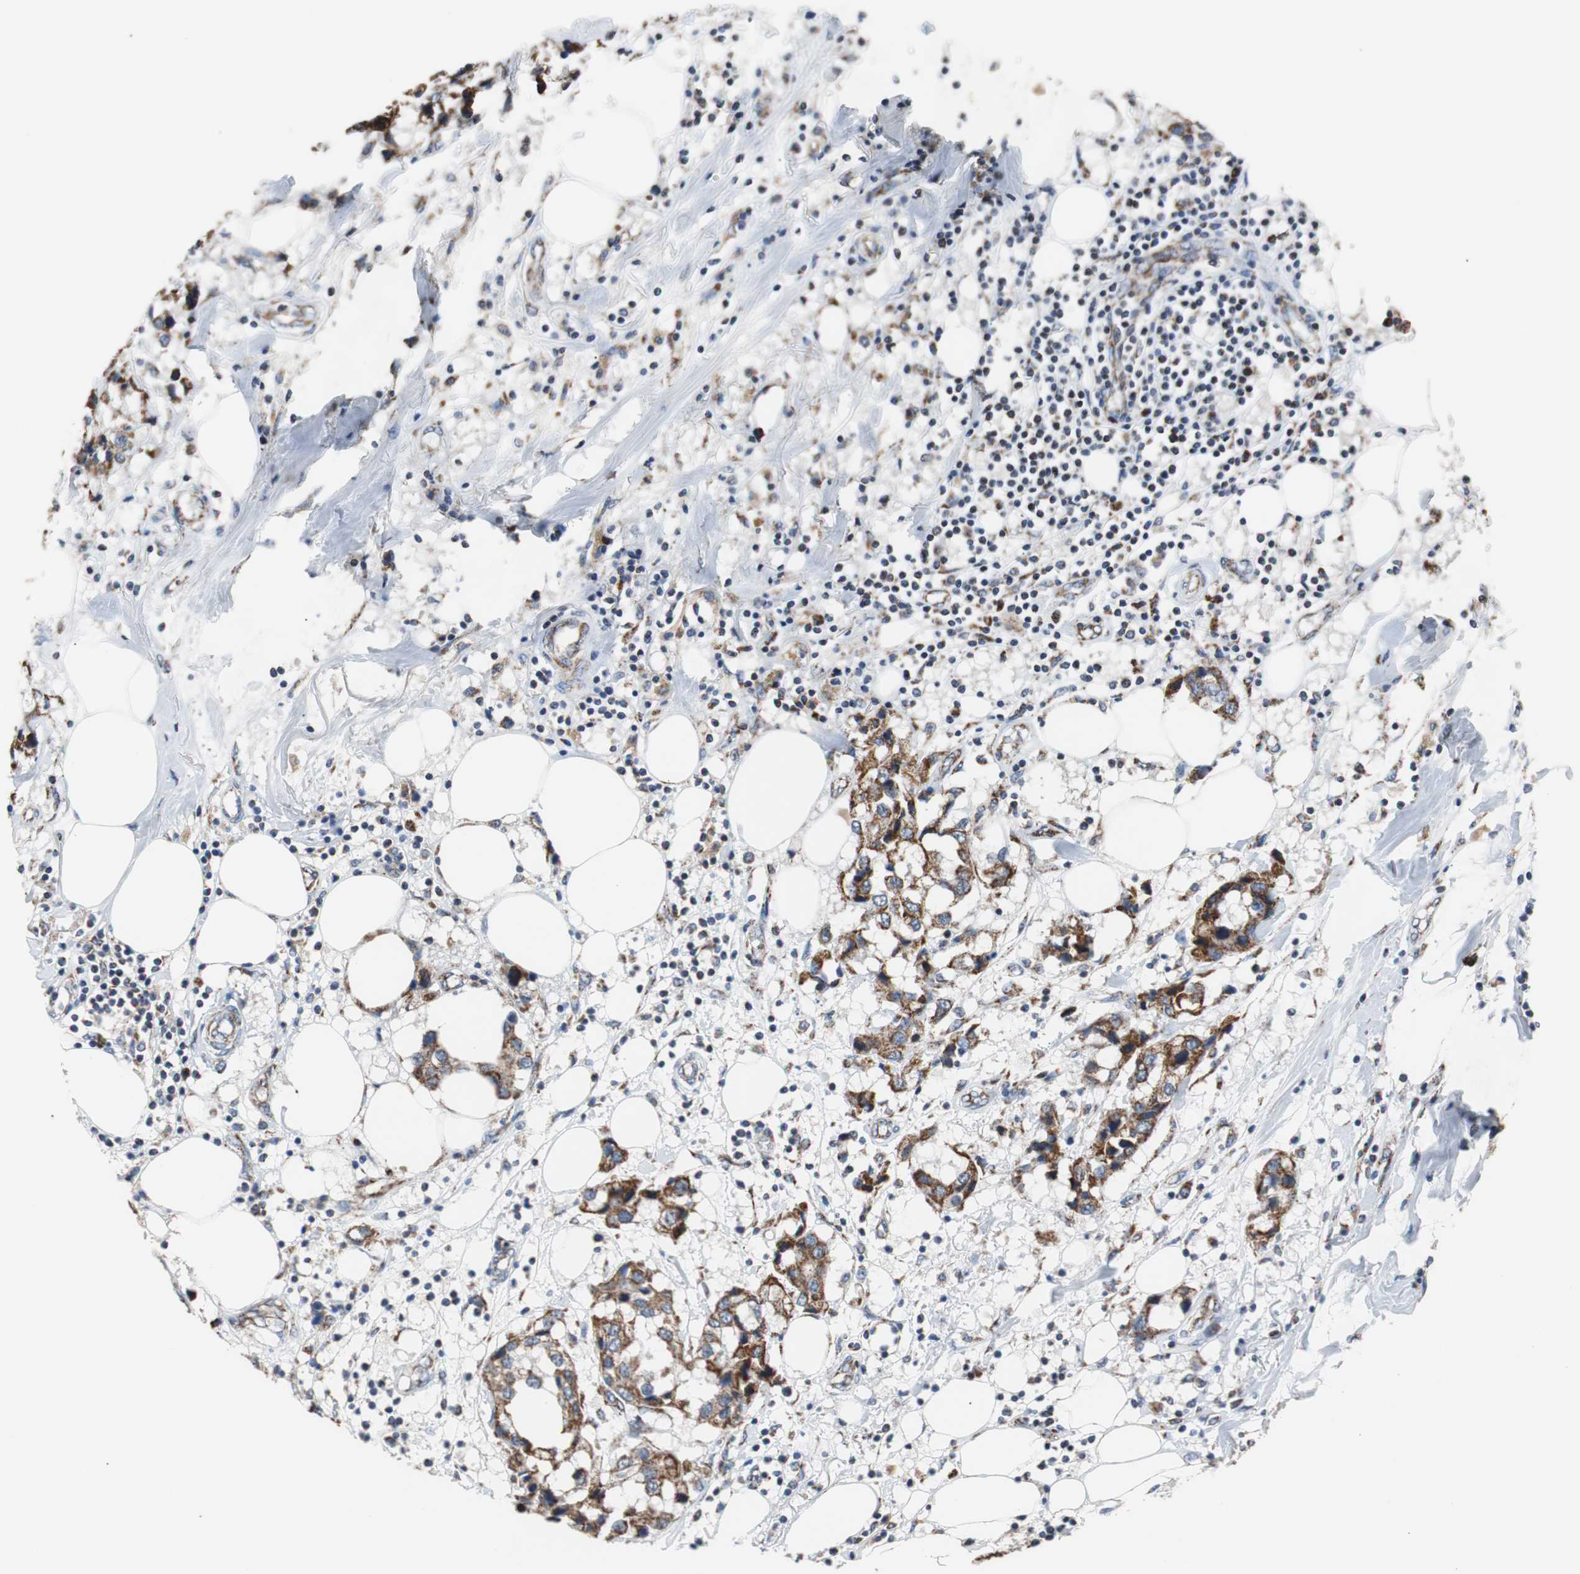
{"staining": {"intensity": "strong", "quantity": ">75%", "location": "cytoplasmic/membranous"}, "tissue": "breast cancer", "cell_type": "Tumor cells", "image_type": "cancer", "snomed": [{"axis": "morphology", "description": "Duct carcinoma"}, {"axis": "topography", "description": "Breast"}], "caption": "A micrograph of human breast cancer (invasive ductal carcinoma) stained for a protein displays strong cytoplasmic/membranous brown staining in tumor cells.", "gene": "PITRM1", "patient": {"sex": "female", "age": 80}}